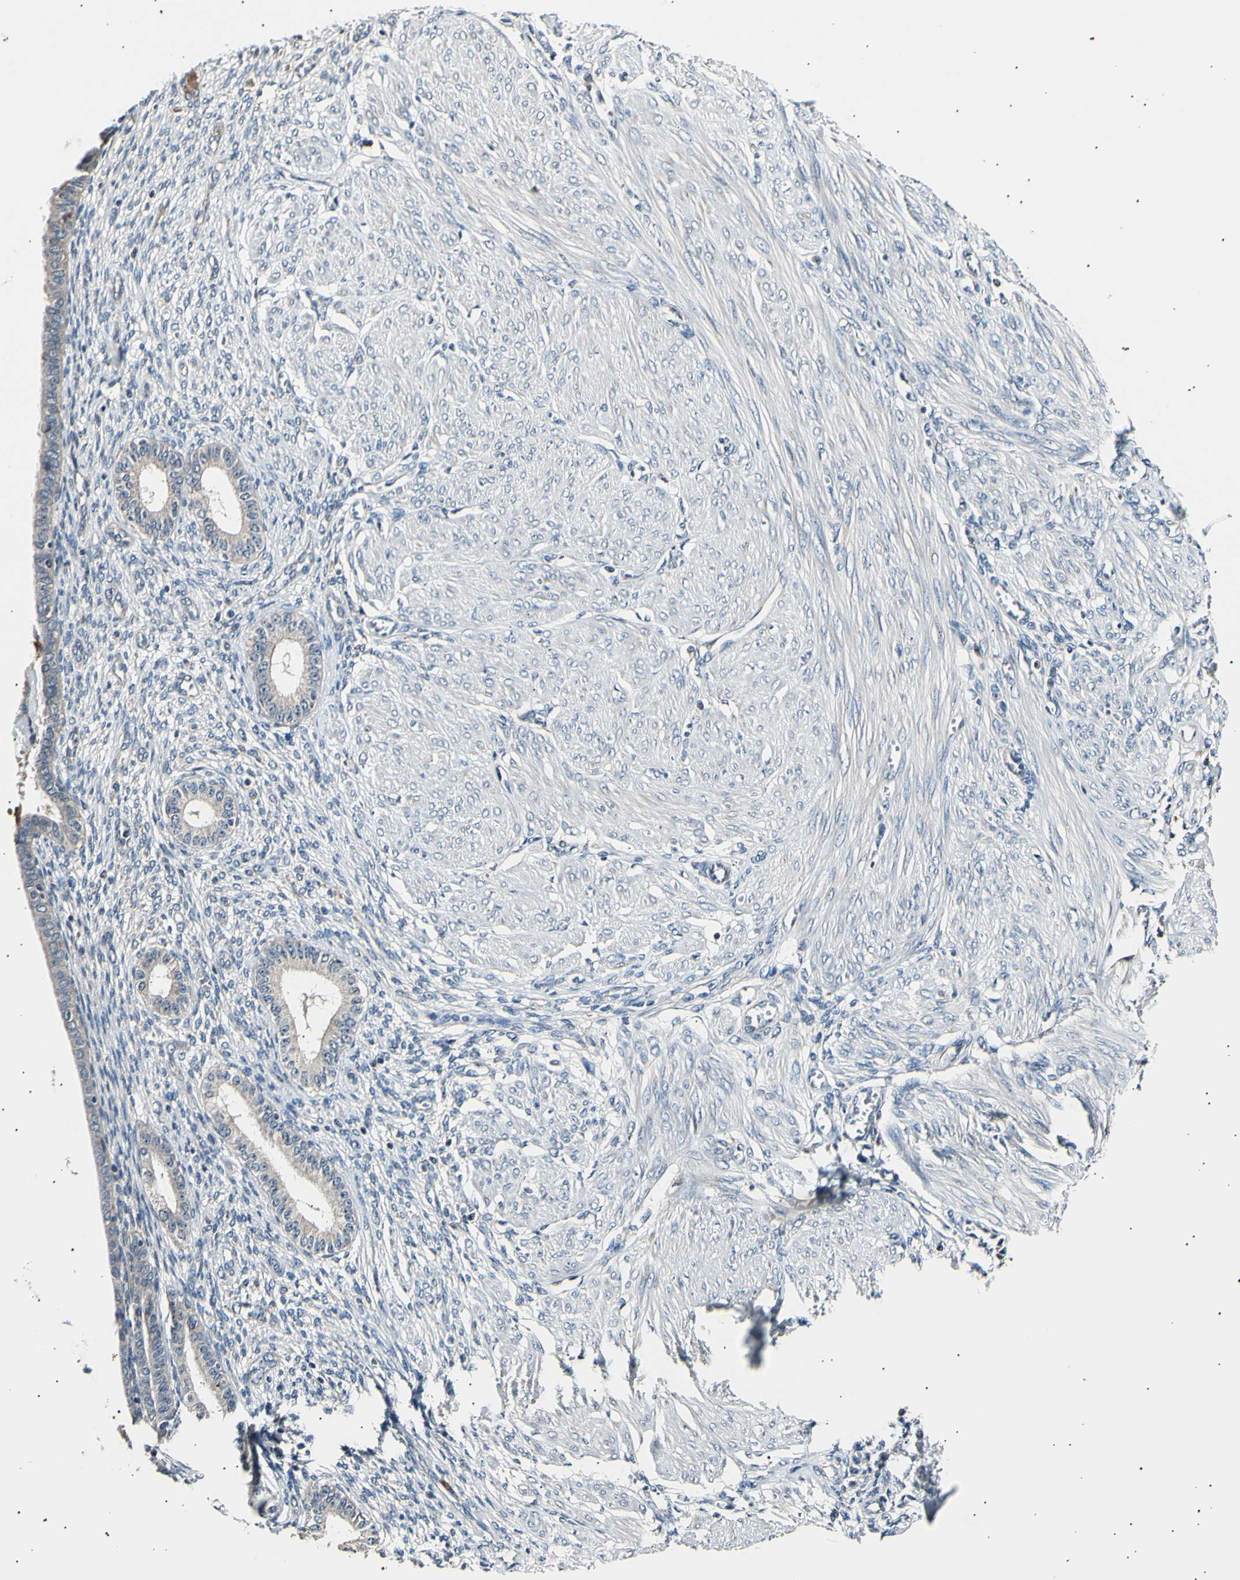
{"staining": {"intensity": "weak", "quantity": "25%-75%", "location": "cytoplasmic/membranous"}, "tissue": "endometrium", "cell_type": "Cells in endometrial stroma", "image_type": "normal", "snomed": [{"axis": "morphology", "description": "Normal tissue, NOS"}, {"axis": "topography", "description": "Endometrium"}], "caption": "A photomicrograph showing weak cytoplasmic/membranous staining in approximately 25%-75% of cells in endometrial stroma in normal endometrium, as visualized by brown immunohistochemical staining.", "gene": "ITGA6", "patient": {"sex": "female", "age": 72}}